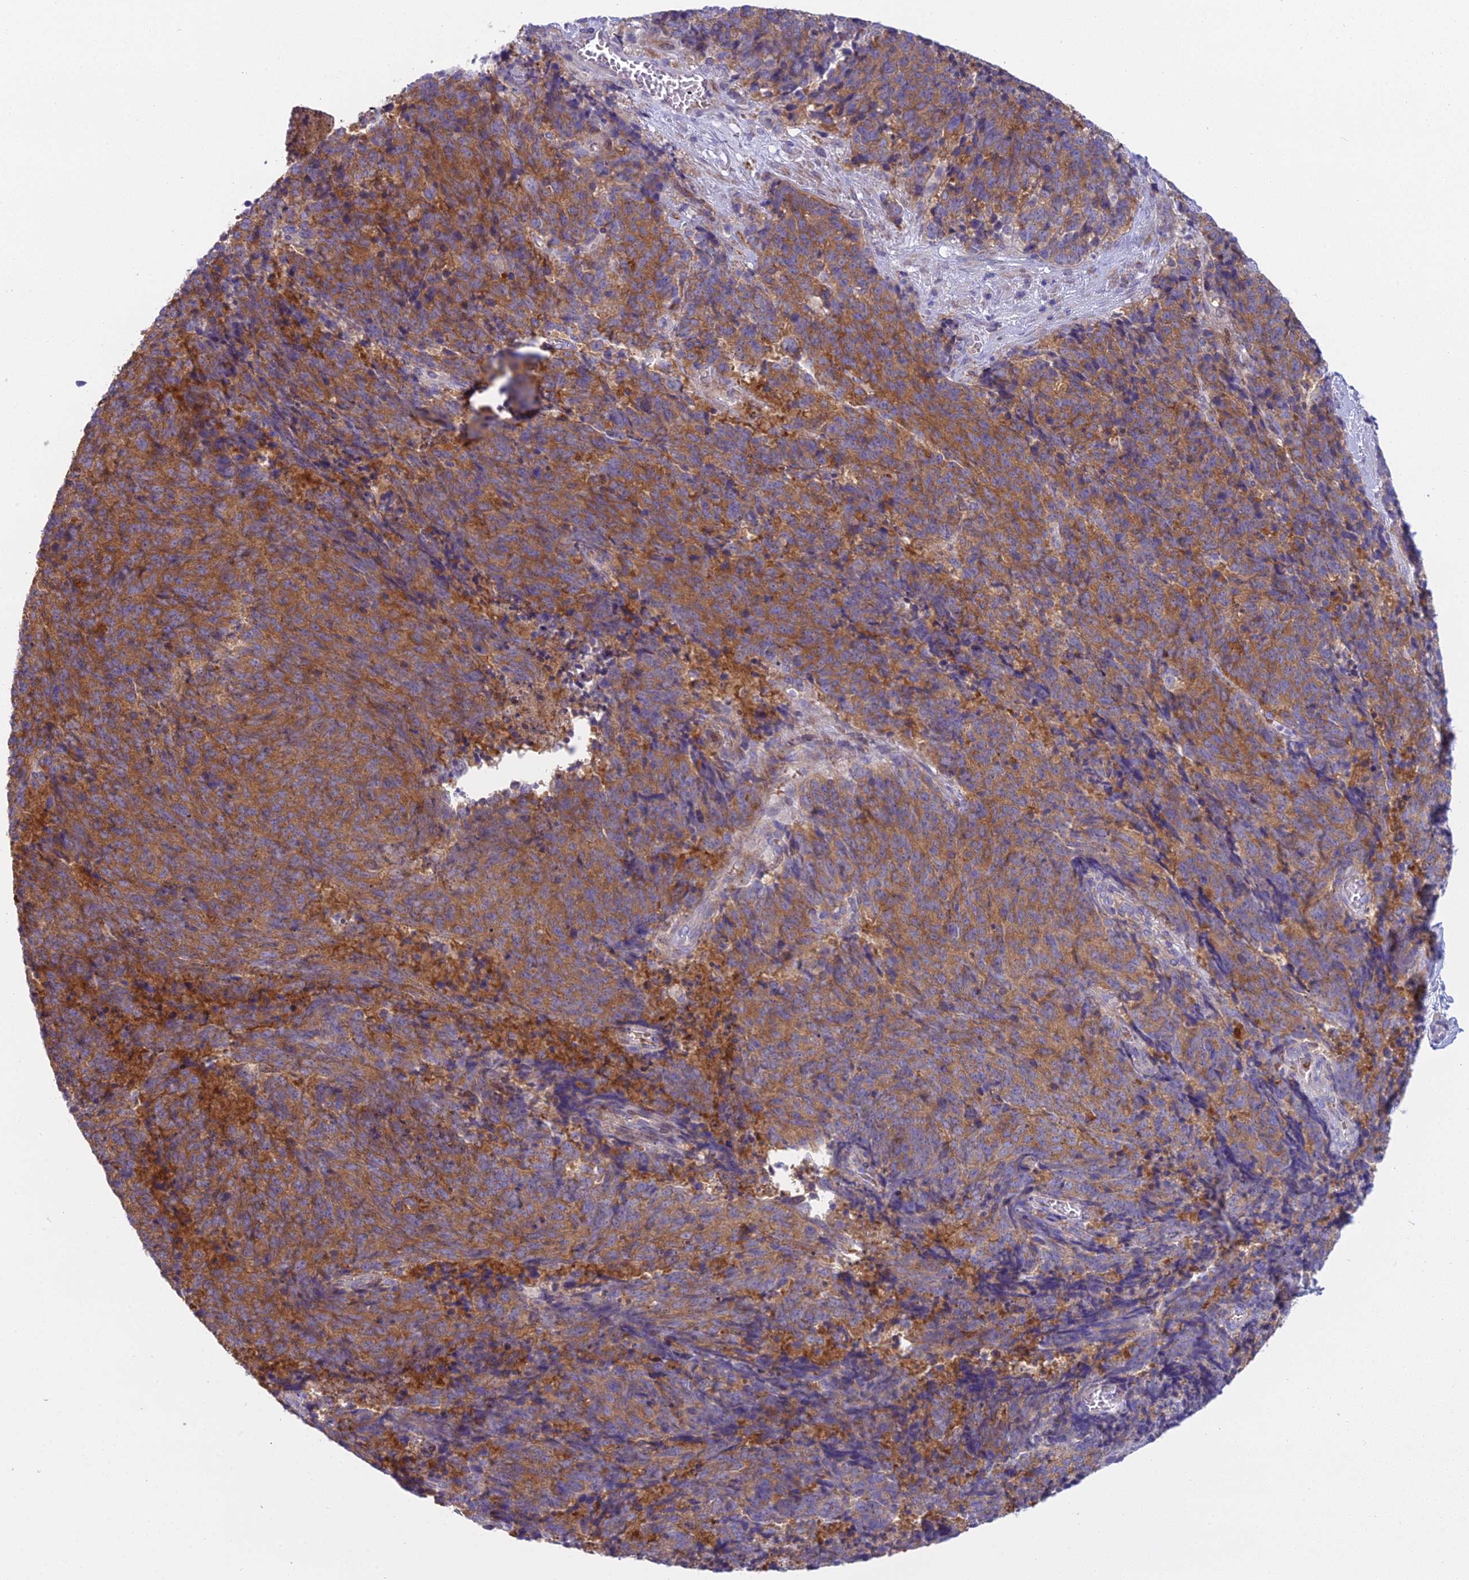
{"staining": {"intensity": "moderate", "quantity": ">75%", "location": "cytoplasmic/membranous"}, "tissue": "cervical cancer", "cell_type": "Tumor cells", "image_type": "cancer", "snomed": [{"axis": "morphology", "description": "Squamous cell carcinoma, NOS"}, {"axis": "topography", "description": "Cervix"}], "caption": "Cervical cancer stained with a brown dye shows moderate cytoplasmic/membranous positive expression in about >75% of tumor cells.", "gene": "PCDHB14", "patient": {"sex": "female", "age": 29}}